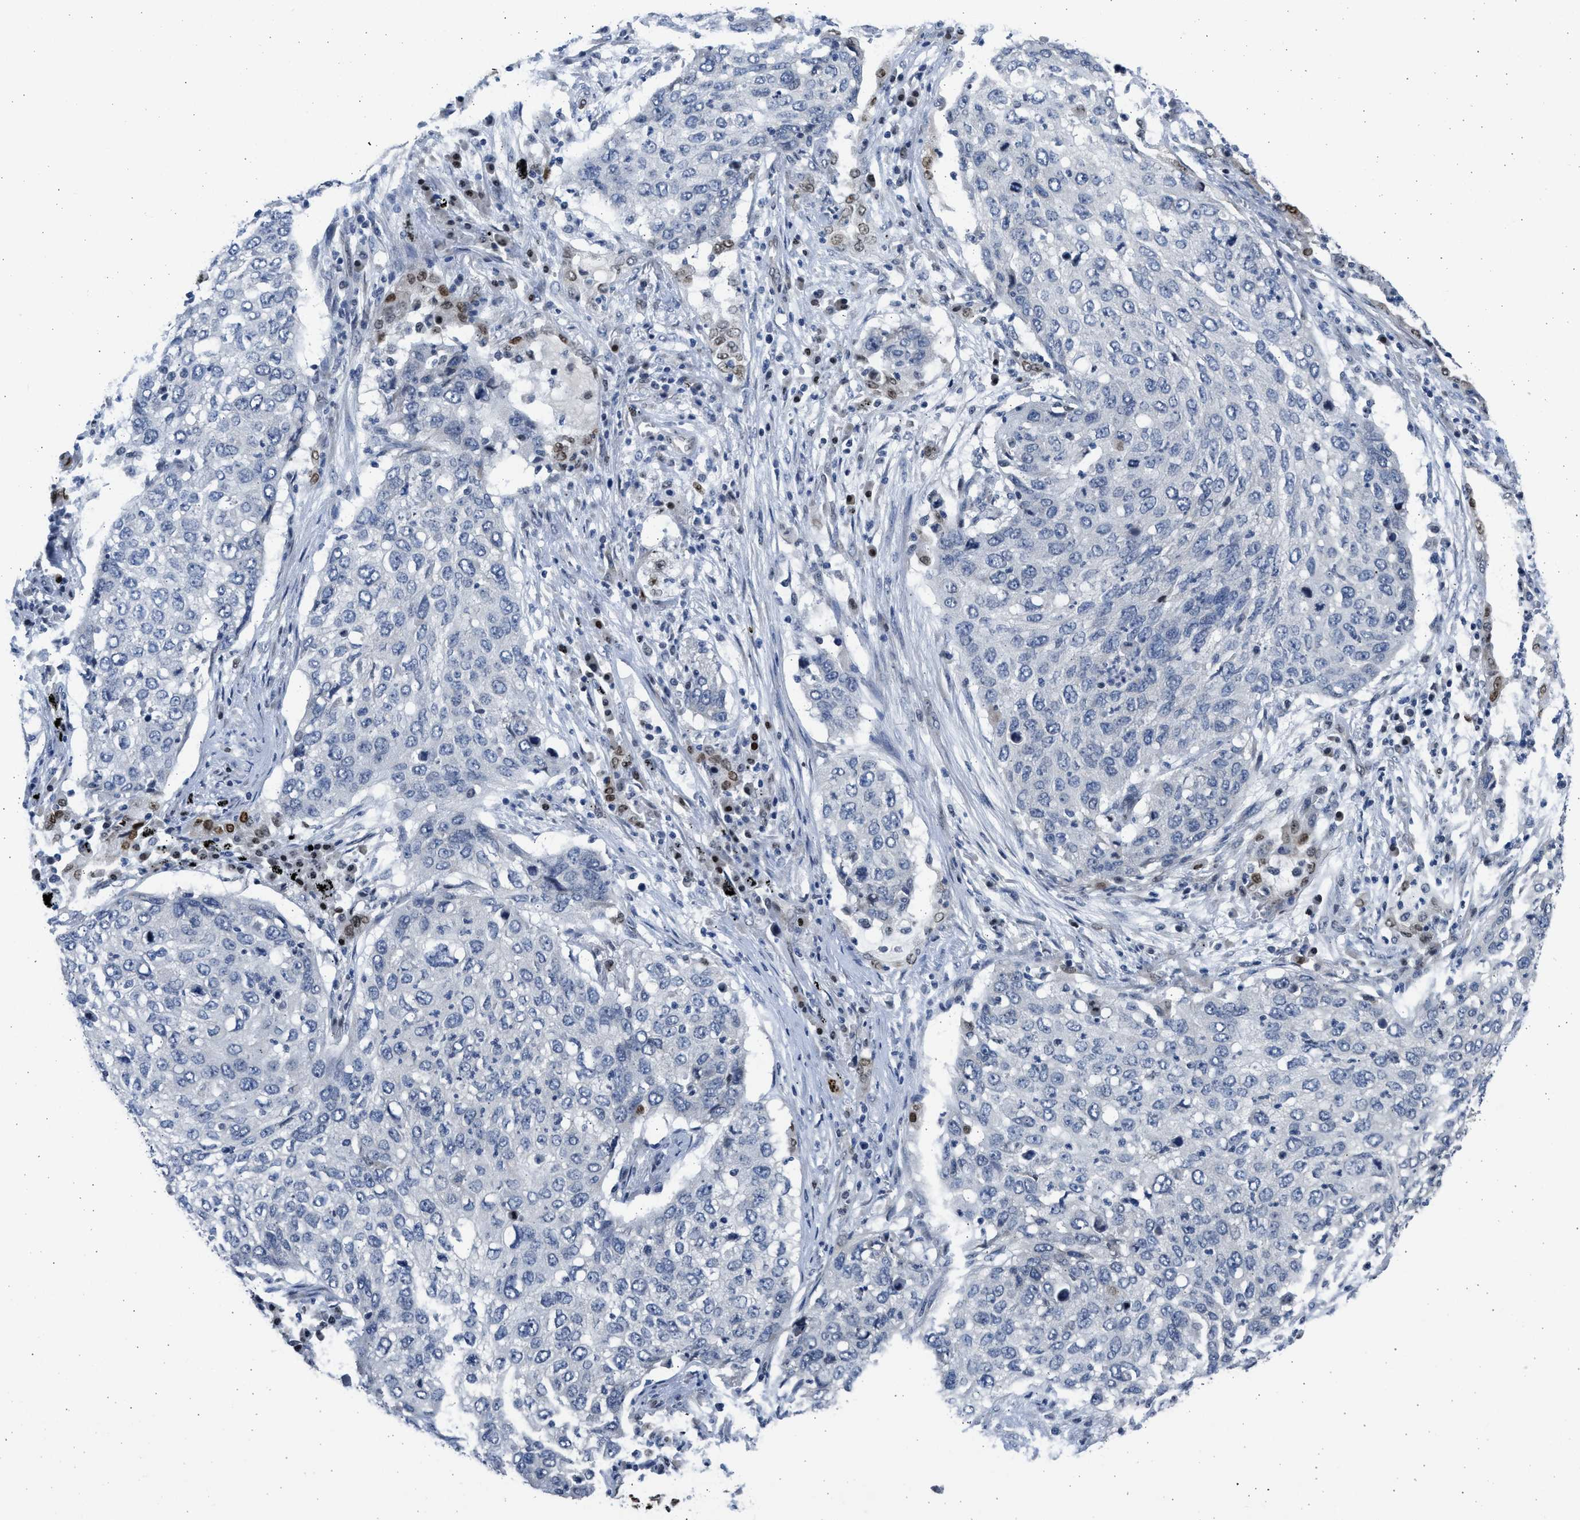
{"staining": {"intensity": "negative", "quantity": "none", "location": "none"}, "tissue": "lung cancer", "cell_type": "Tumor cells", "image_type": "cancer", "snomed": [{"axis": "morphology", "description": "Squamous cell carcinoma, NOS"}, {"axis": "topography", "description": "Lung"}], "caption": "Immunohistochemical staining of human lung cancer (squamous cell carcinoma) demonstrates no significant staining in tumor cells.", "gene": "HMGN3", "patient": {"sex": "female", "age": 63}}